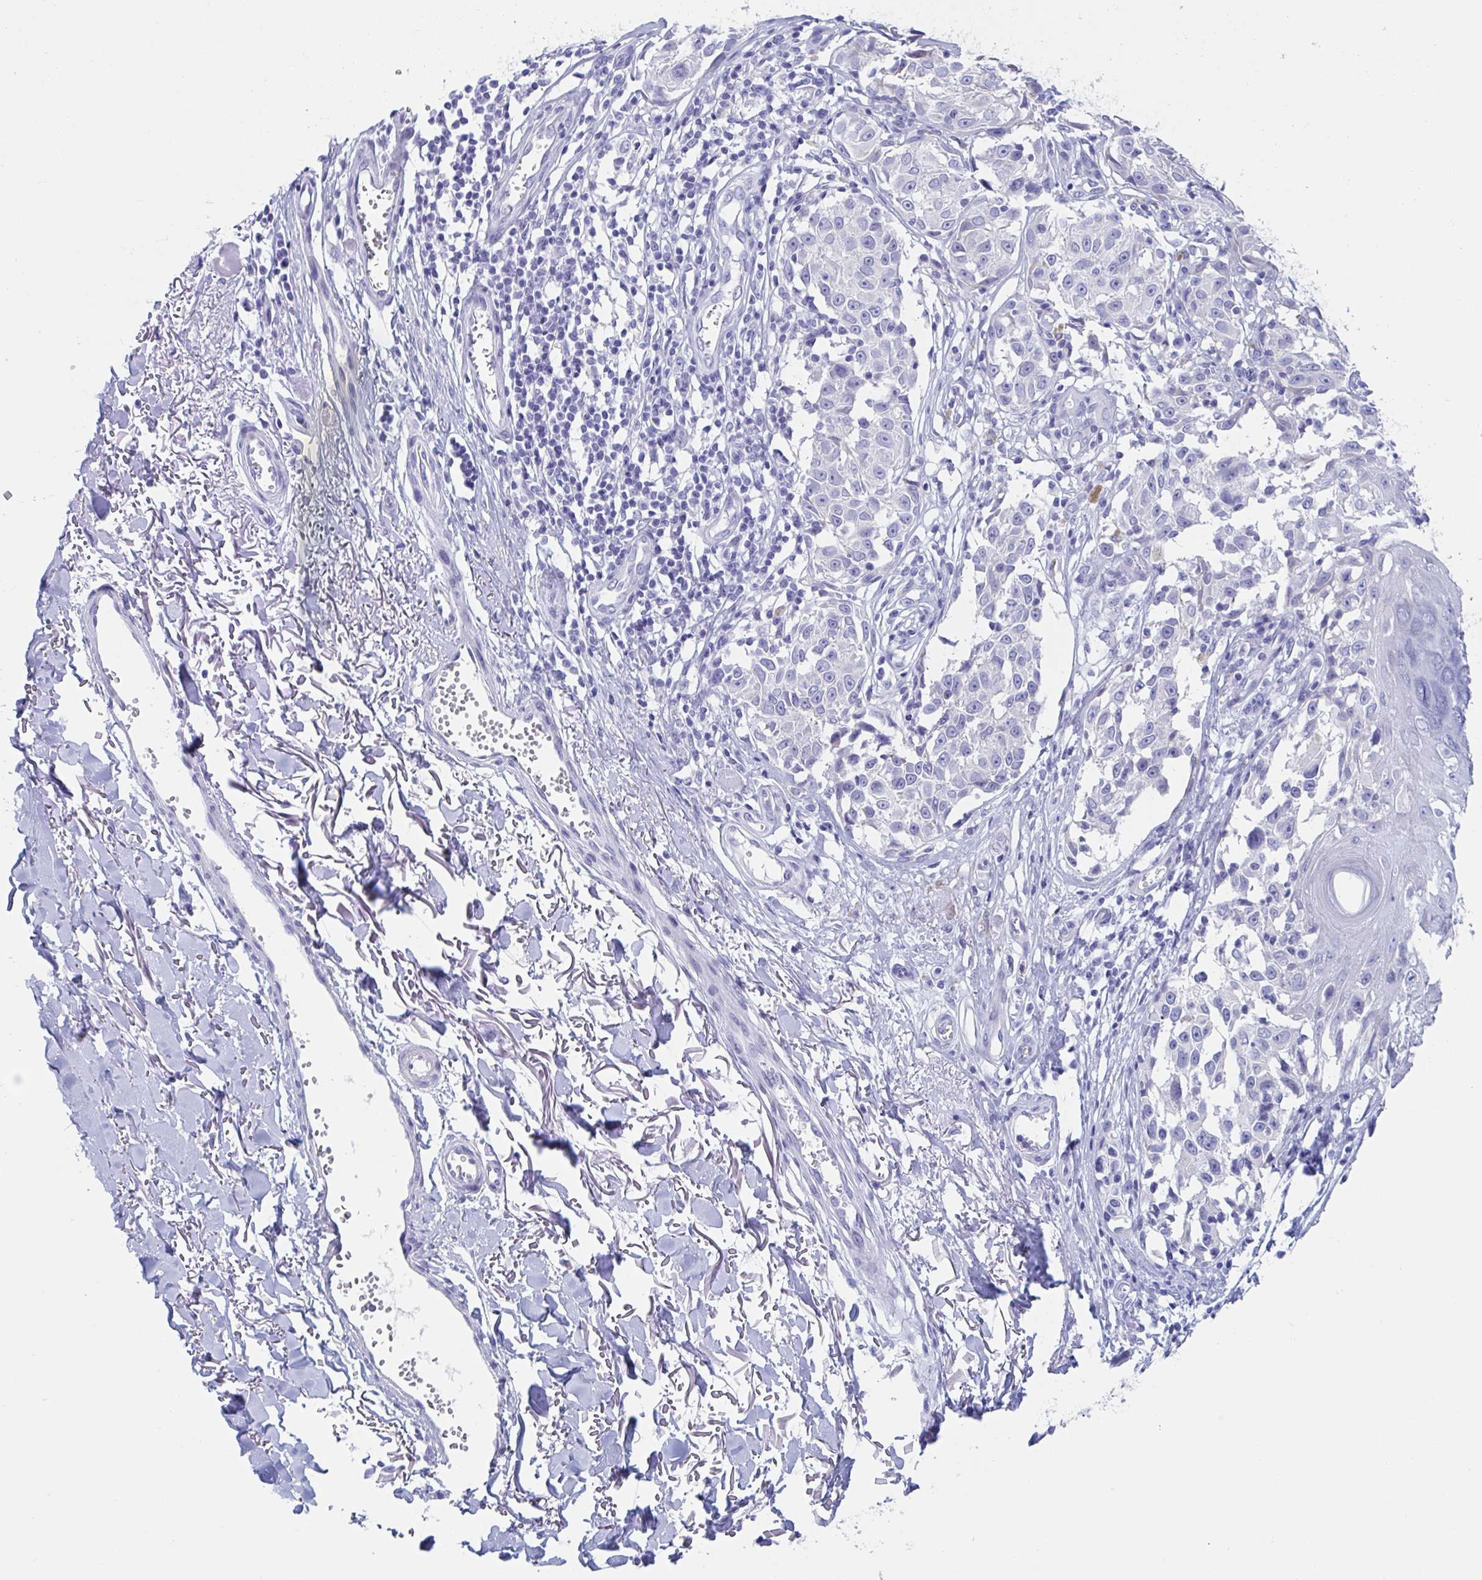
{"staining": {"intensity": "negative", "quantity": "none", "location": "none"}, "tissue": "melanoma", "cell_type": "Tumor cells", "image_type": "cancer", "snomed": [{"axis": "morphology", "description": "Malignant melanoma, NOS"}, {"axis": "topography", "description": "Skin"}], "caption": "A histopathology image of human malignant melanoma is negative for staining in tumor cells.", "gene": "ZPBP", "patient": {"sex": "male", "age": 73}}